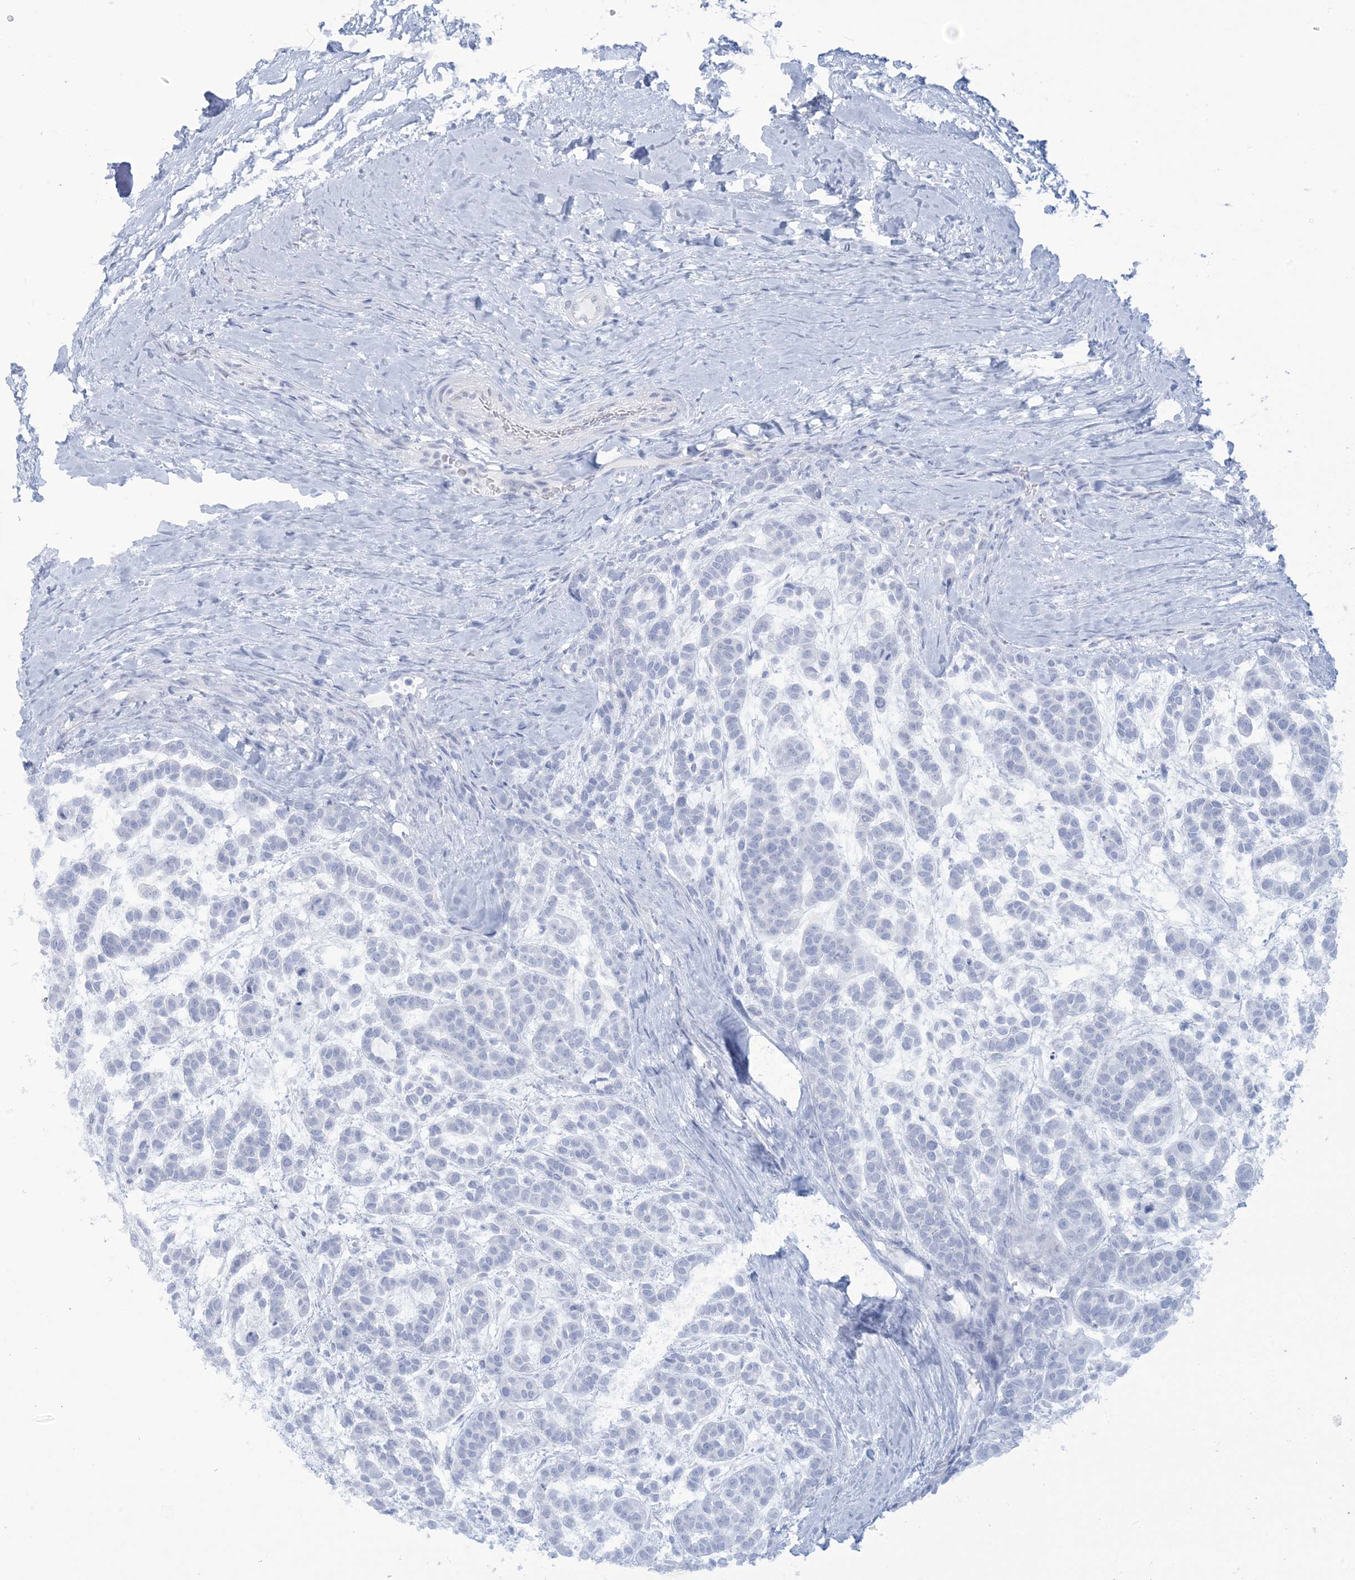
{"staining": {"intensity": "negative", "quantity": "none", "location": "none"}, "tissue": "head and neck cancer", "cell_type": "Tumor cells", "image_type": "cancer", "snomed": [{"axis": "morphology", "description": "Adenocarcinoma, NOS"}, {"axis": "morphology", "description": "Adenoma, NOS"}, {"axis": "topography", "description": "Head-Neck"}], "caption": "Immunohistochemical staining of human head and neck cancer reveals no significant staining in tumor cells.", "gene": "AGXT", "patient": {"sex": "female", "age": 55}}